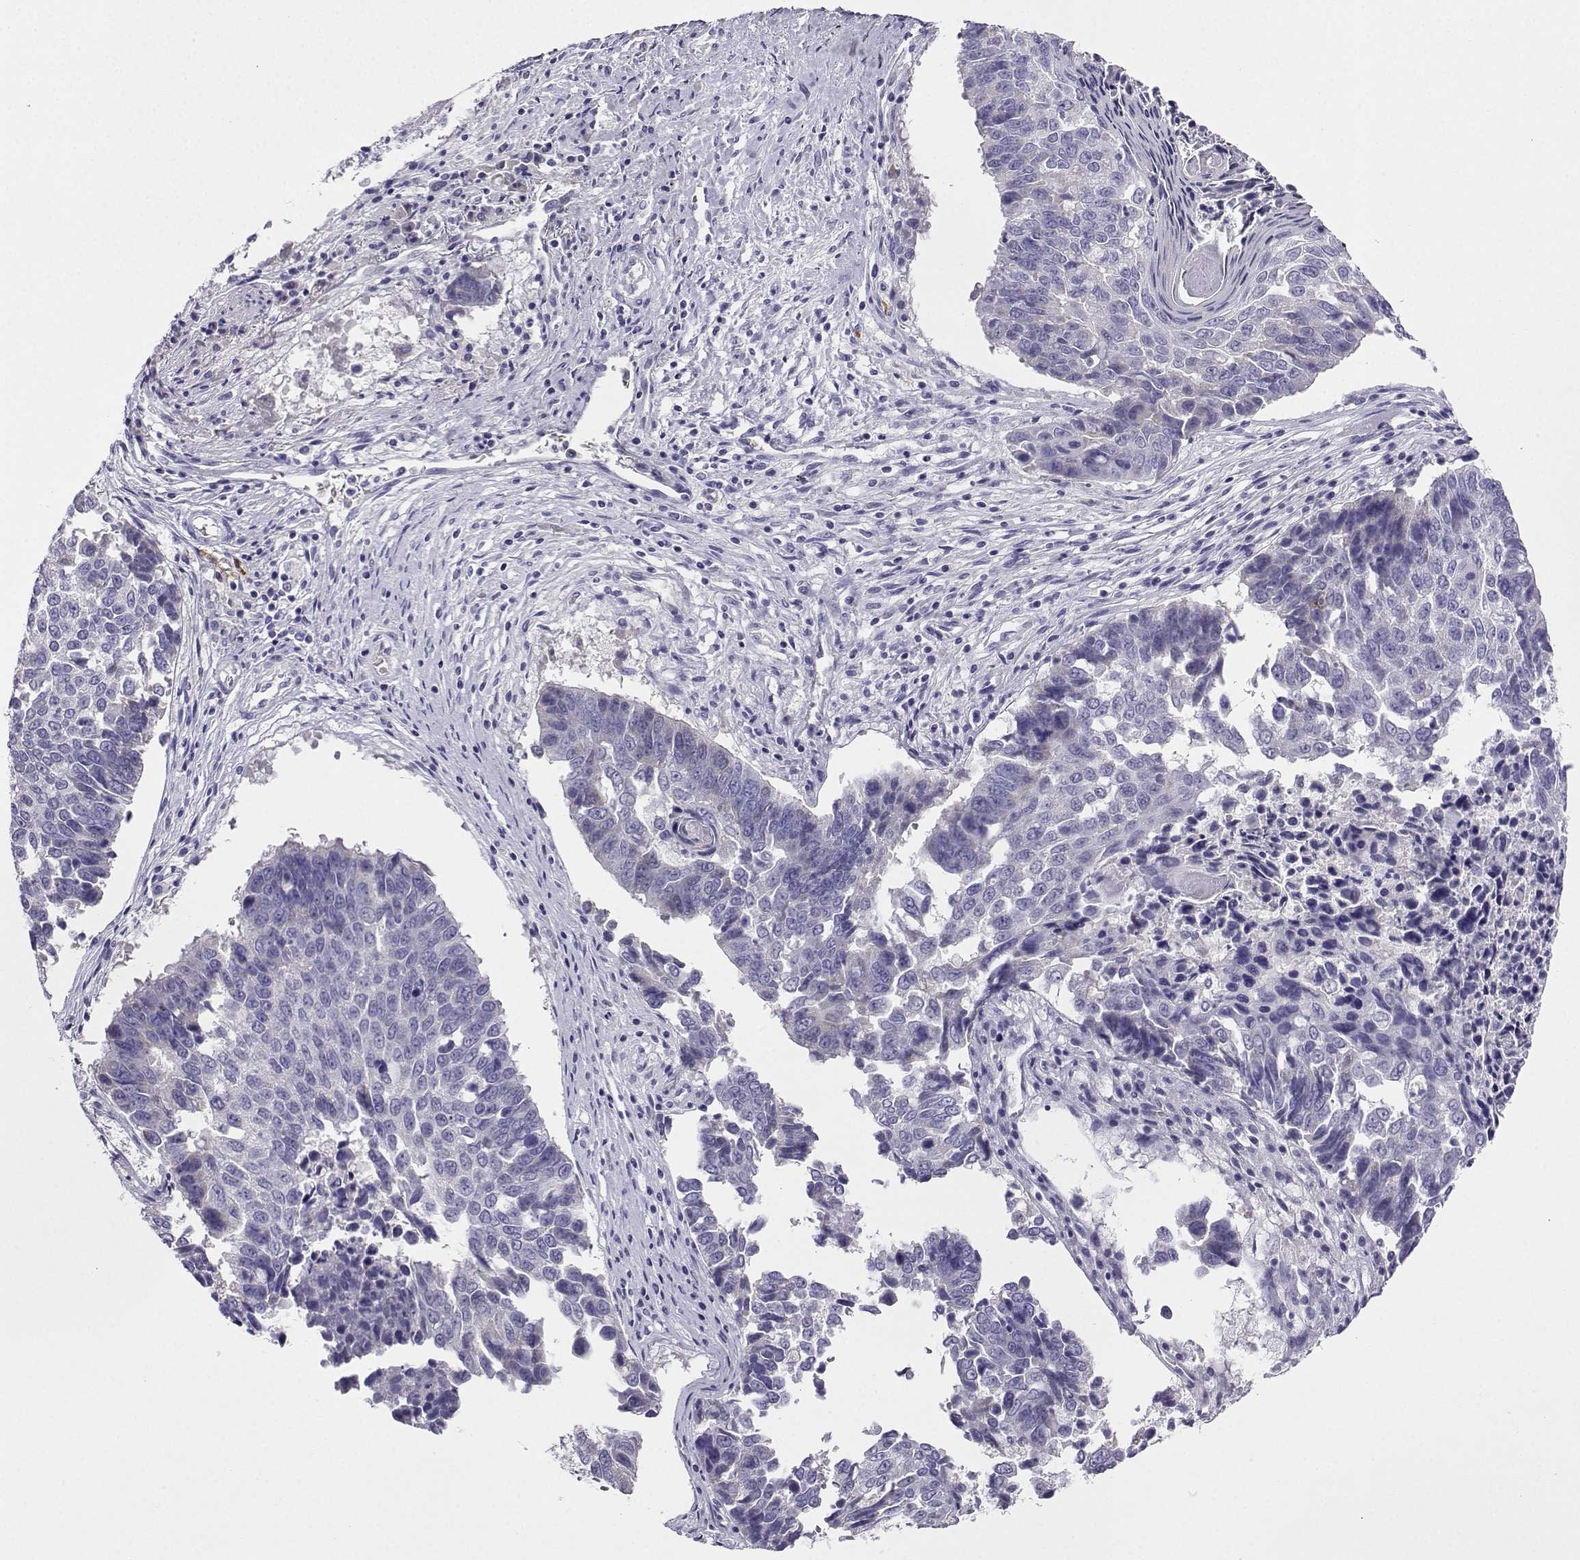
{"staining": {"intensity": "negative", "quantity": "none", "location": "none"}, "tissue": "lung cancer", "cell_type": "Tumor cells", "image_type": "cancer", "snomed": [{"axis": "morphology", "description": "Squamous cell carcinoma, NOS"}, {"axis": "topography", "description": "Lung"}], "caption": "Squamous cell carcinoma (lung) was stained to show a protein in brown. There is no significant positivity in tumor cells.", "gene": "LINGO1", "patient": {"sex": "male", "age": 73}}